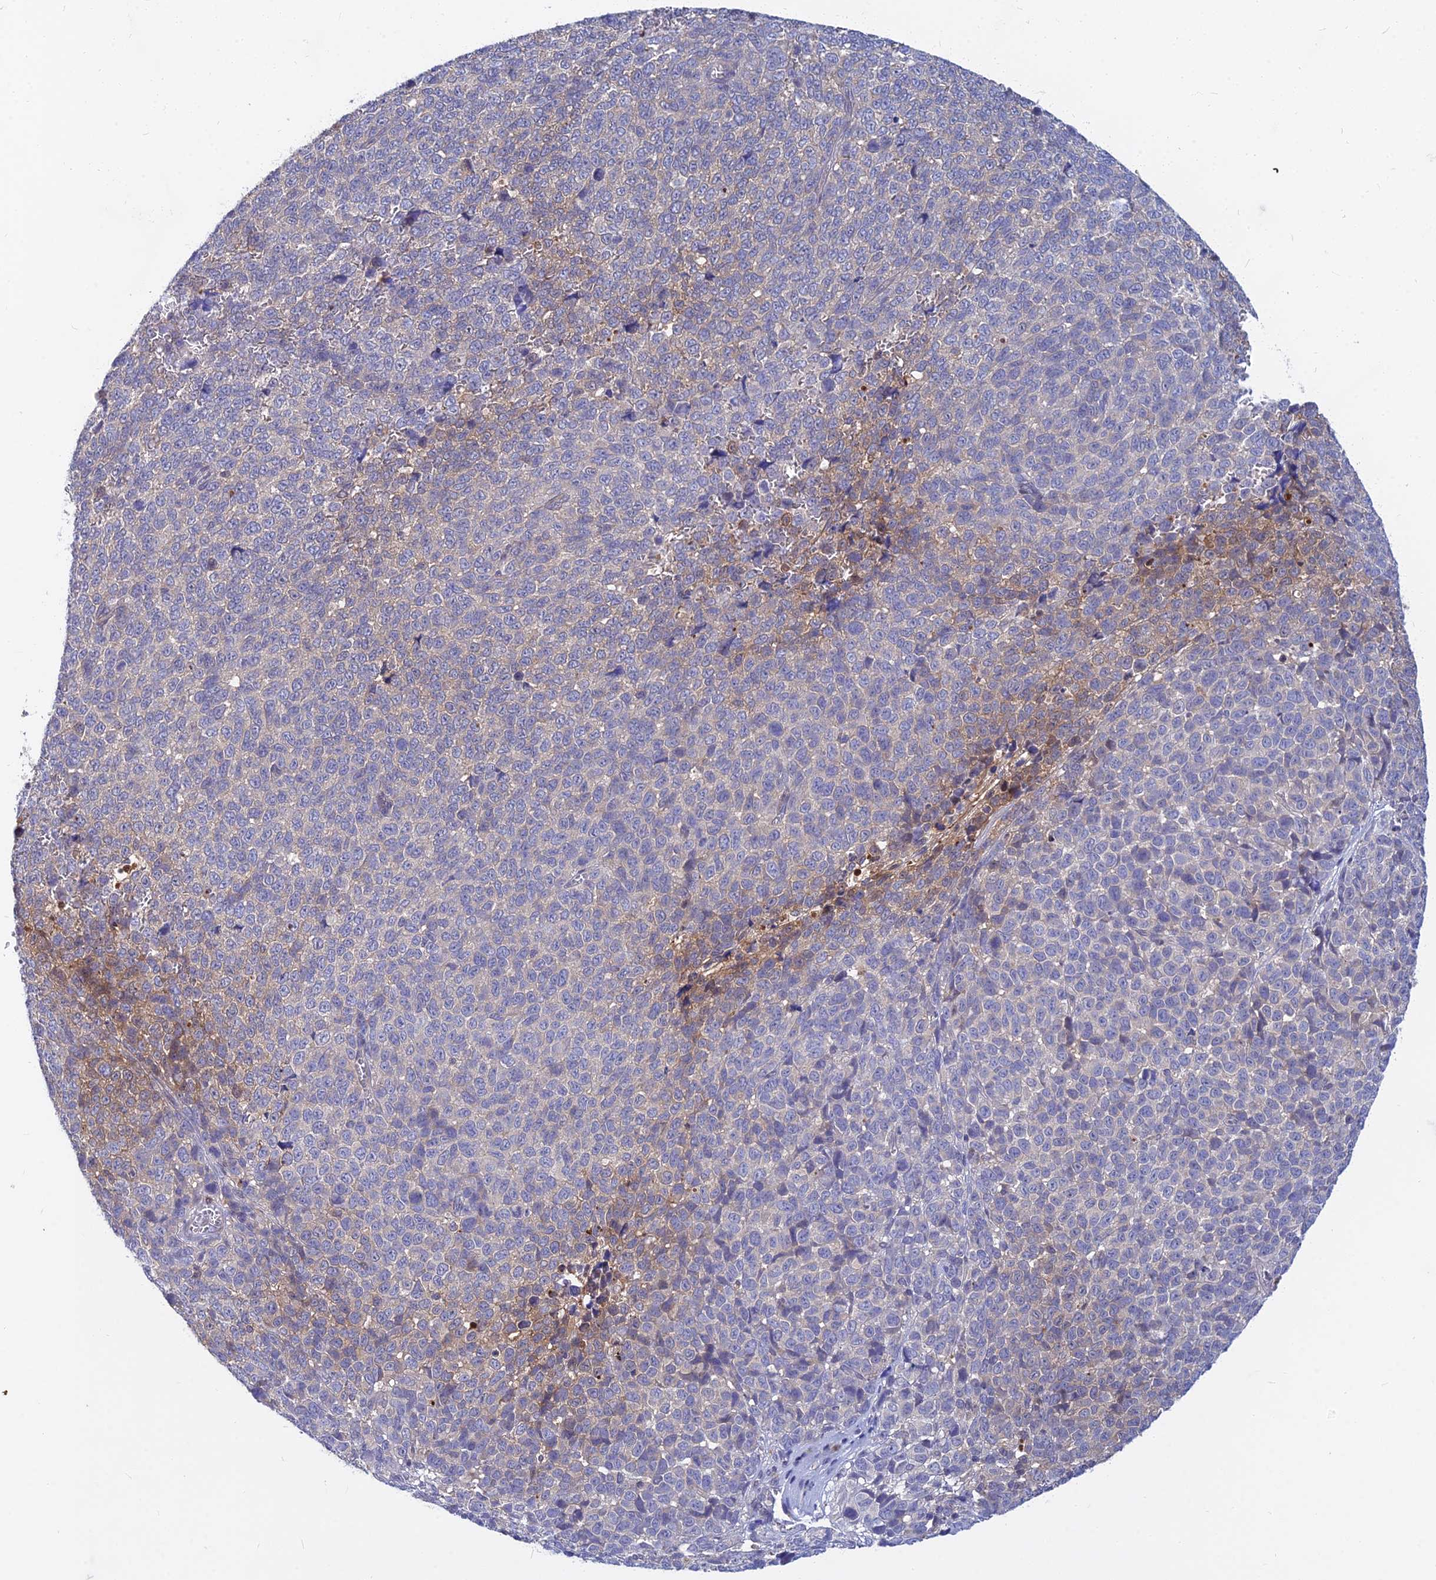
{"staining": {"intensity": "weak", "quantity": "<25%", "location": "cytoplasmic/membranous"}, "tissue": "melanoma", "cell_type": "Tumor cells", "image_type": "cancer", "snomed": [{"axis": "morphology", "description": "Malignant melanoma, NOS"}, {"axis": "topography", "description": "Nose, NOS"}], "caption": "High magnification brightfield microscopy of malignant melanoma stained with DAB (3,3'-diaminobenzidine) (brown) and counterstained with hematoxylin (blue): tumor cells show no significant staining.", "gene": "B3GALT4", "patient": {"sex": "female", "age": 48}}